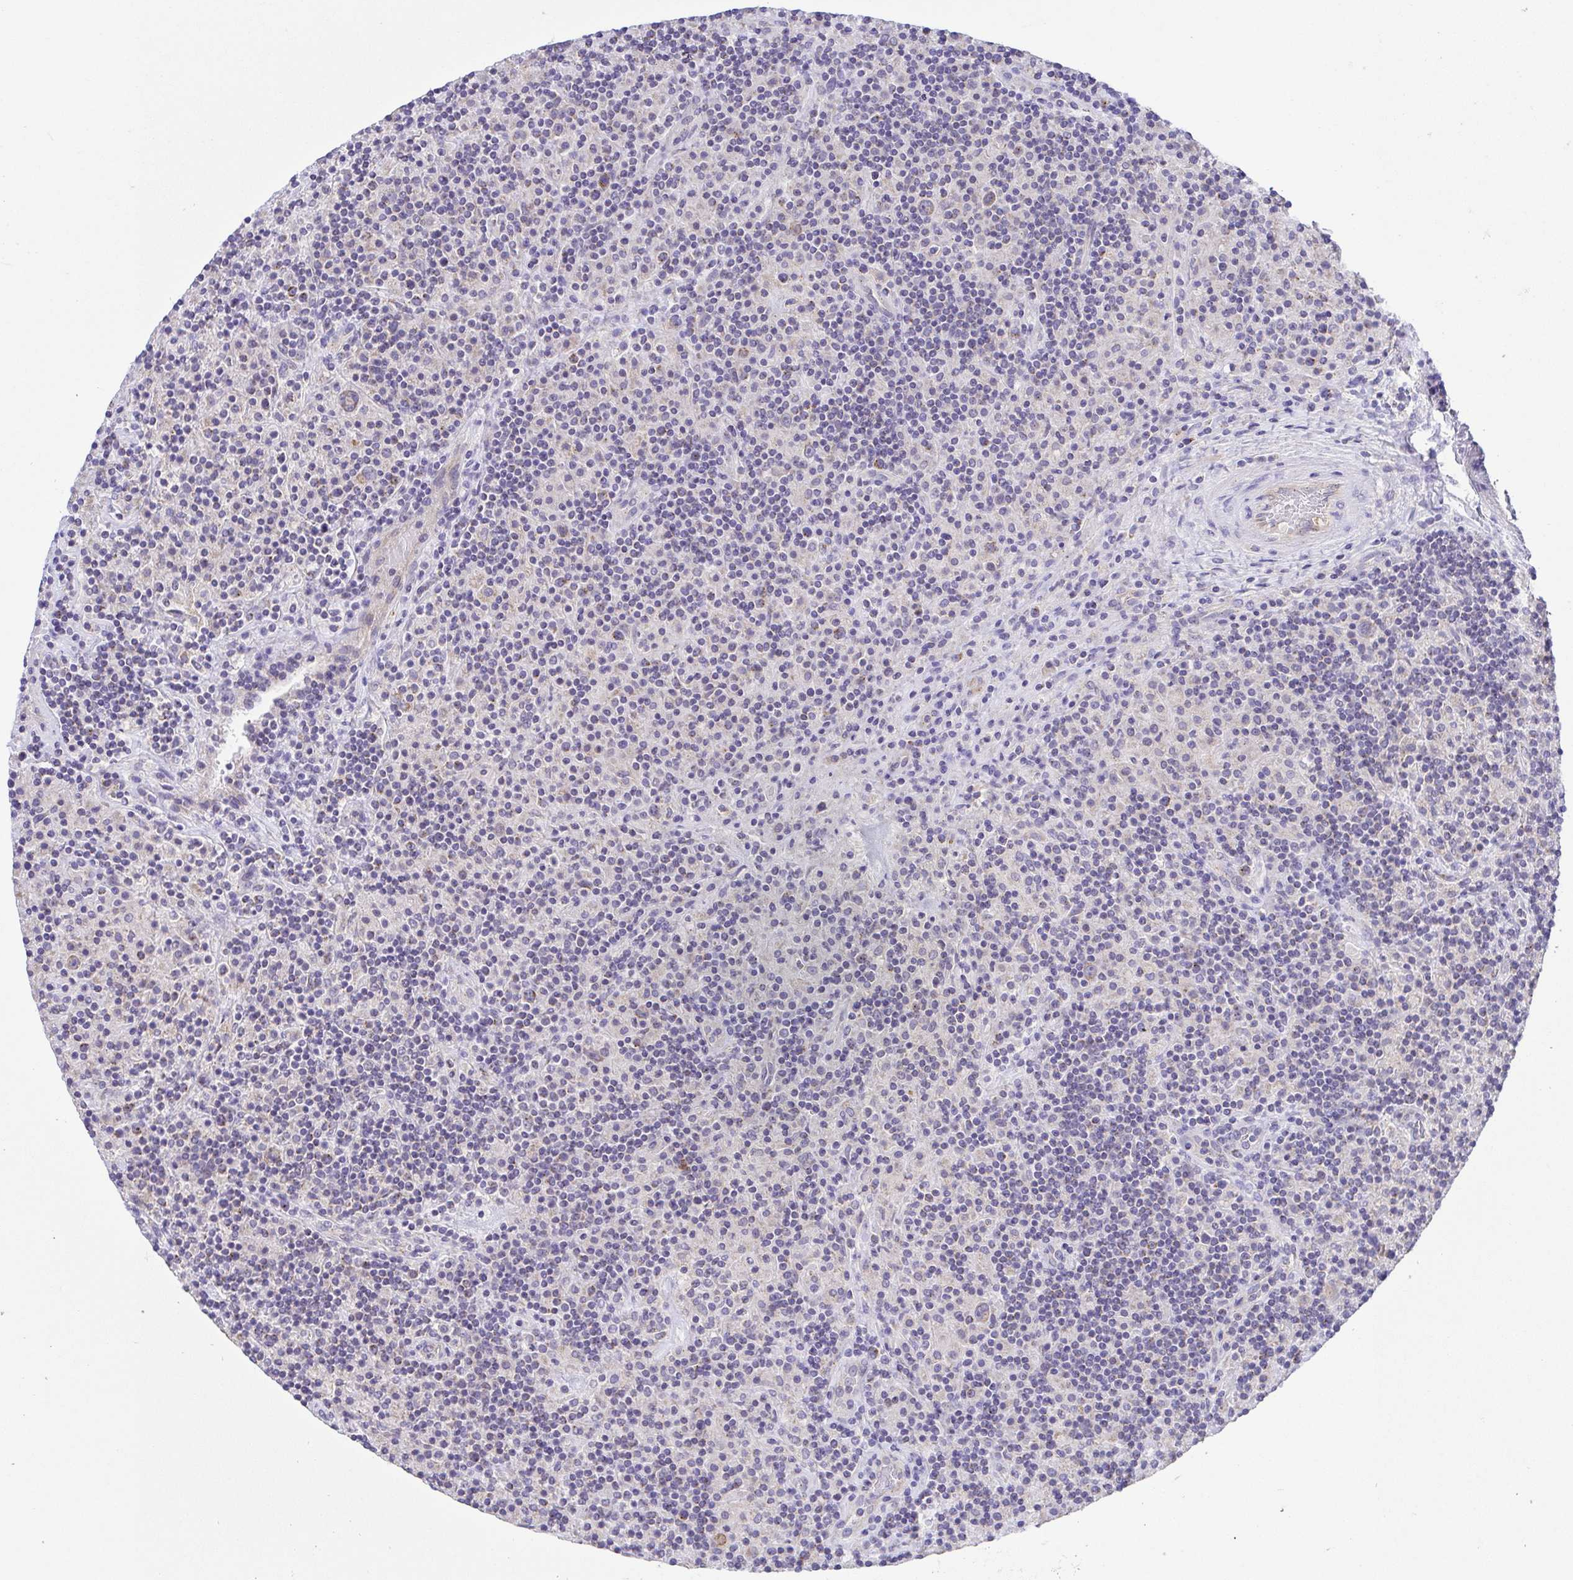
{"staining": {"intensity": "weak", "quantity": "<25%", "location": "cytoplasmic/membranous"}, "tissue": "lymphoma", "cell_type": "Tumor cells", "image_type": "cancer", "snomed": [{"axis": "morphology", "description": "Hodgkin's disease, NOS"}, {"axis": "topography", "description": "Lymph node"}], "caption": "Tumor cells show no significant protein expression in lymphoma.", "gene": "SLC13A1", "patient": {"sex": "male", "age": 70}}